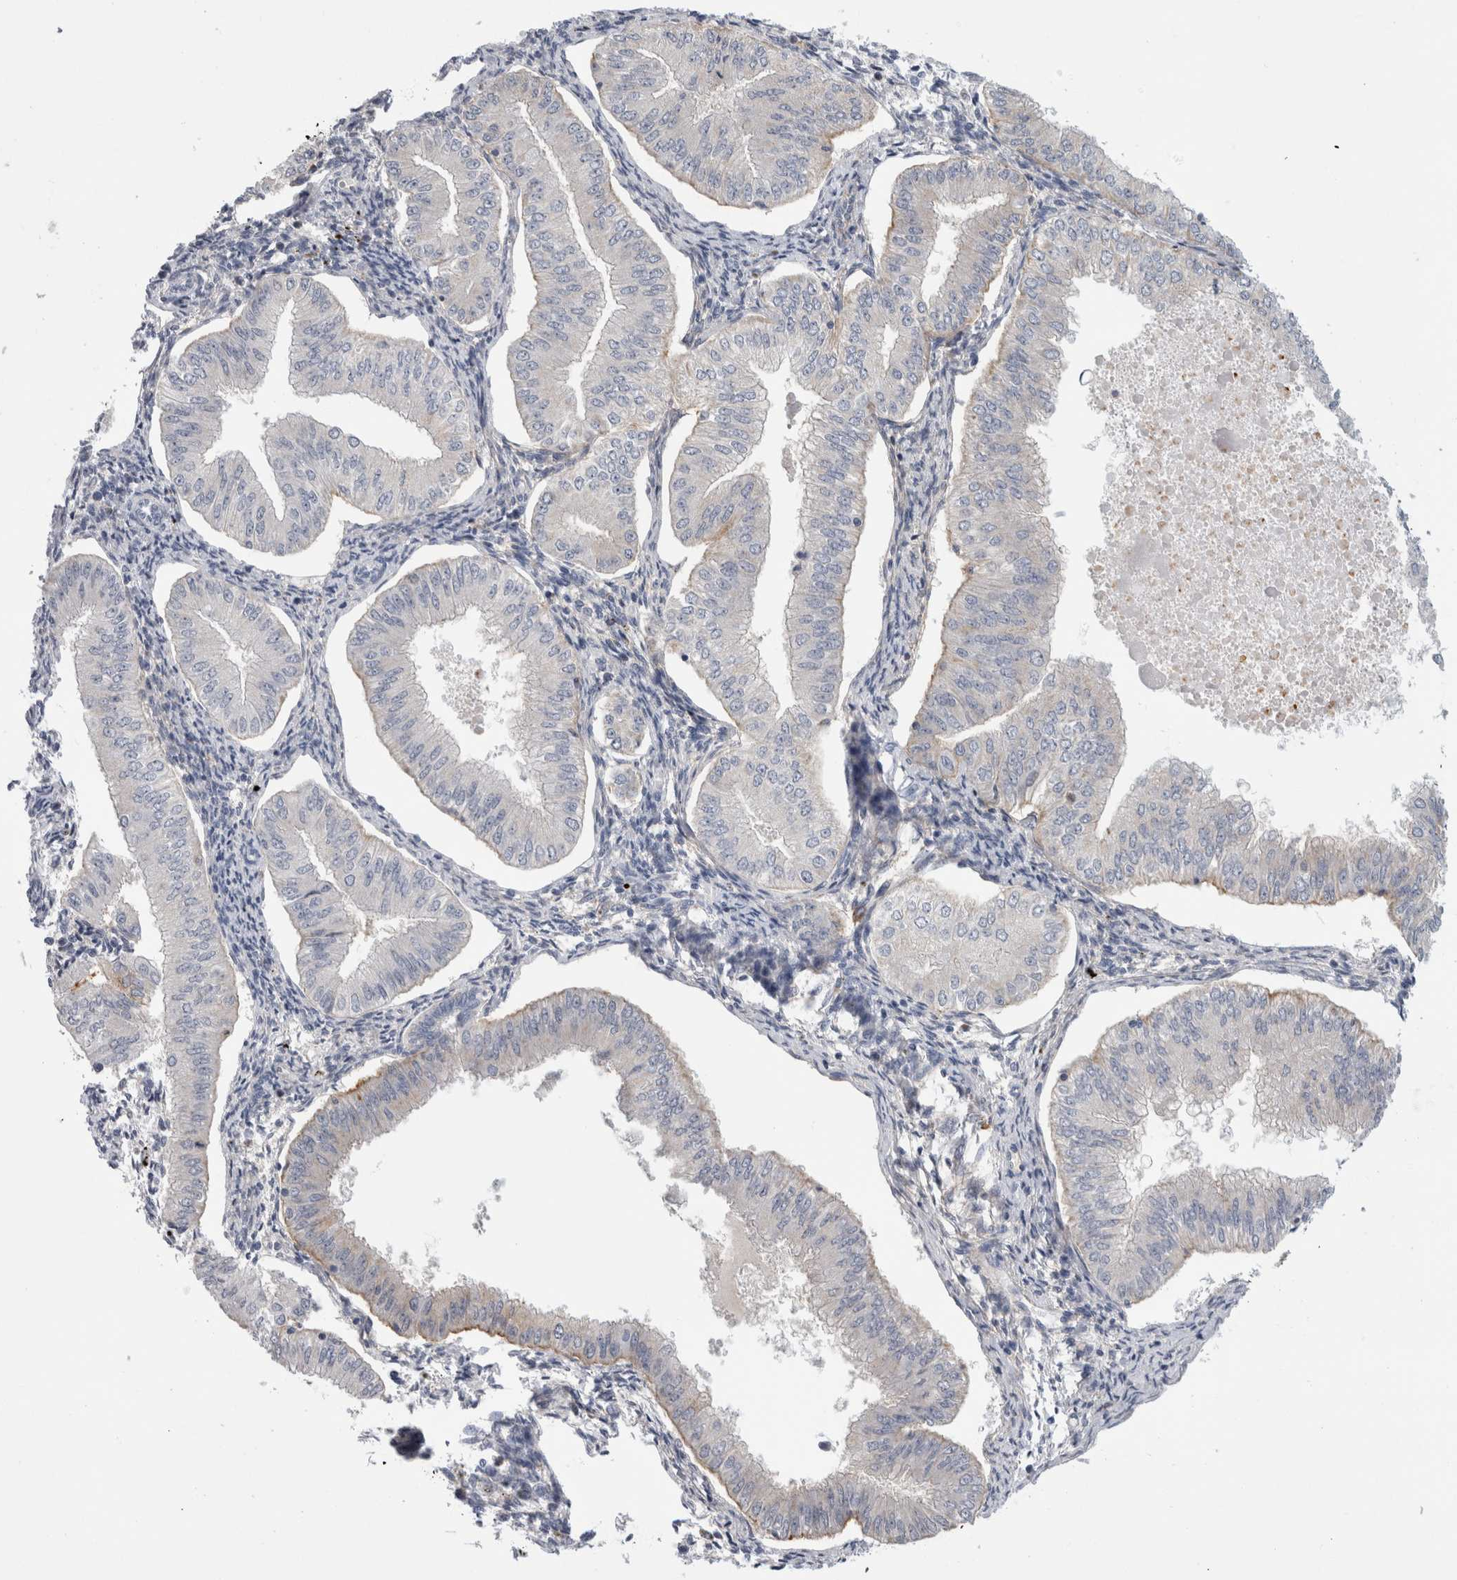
{"staining": {"intensity": "negative", "quantity": "none", "location": "none"}, "tissue": "endometrial cancer", "cell_type": "Tumor cells", "image_type": "cancer", "snomed": [{"axis": "morphology", "description": "Normal tissue, NOS"}, {"axis": "morphology", "description": "Adenocarcinoma, NOS"}, {"axis": "topography", "description": "Endometrium"}], "caption": "This is an immunohistochemistry (IHC) histopathology image of human adenocarcinoma (endometrial). There is no positivity in tumor cells.", "gene": "CD63", "patient": {"sex": "female", "age": 53}}